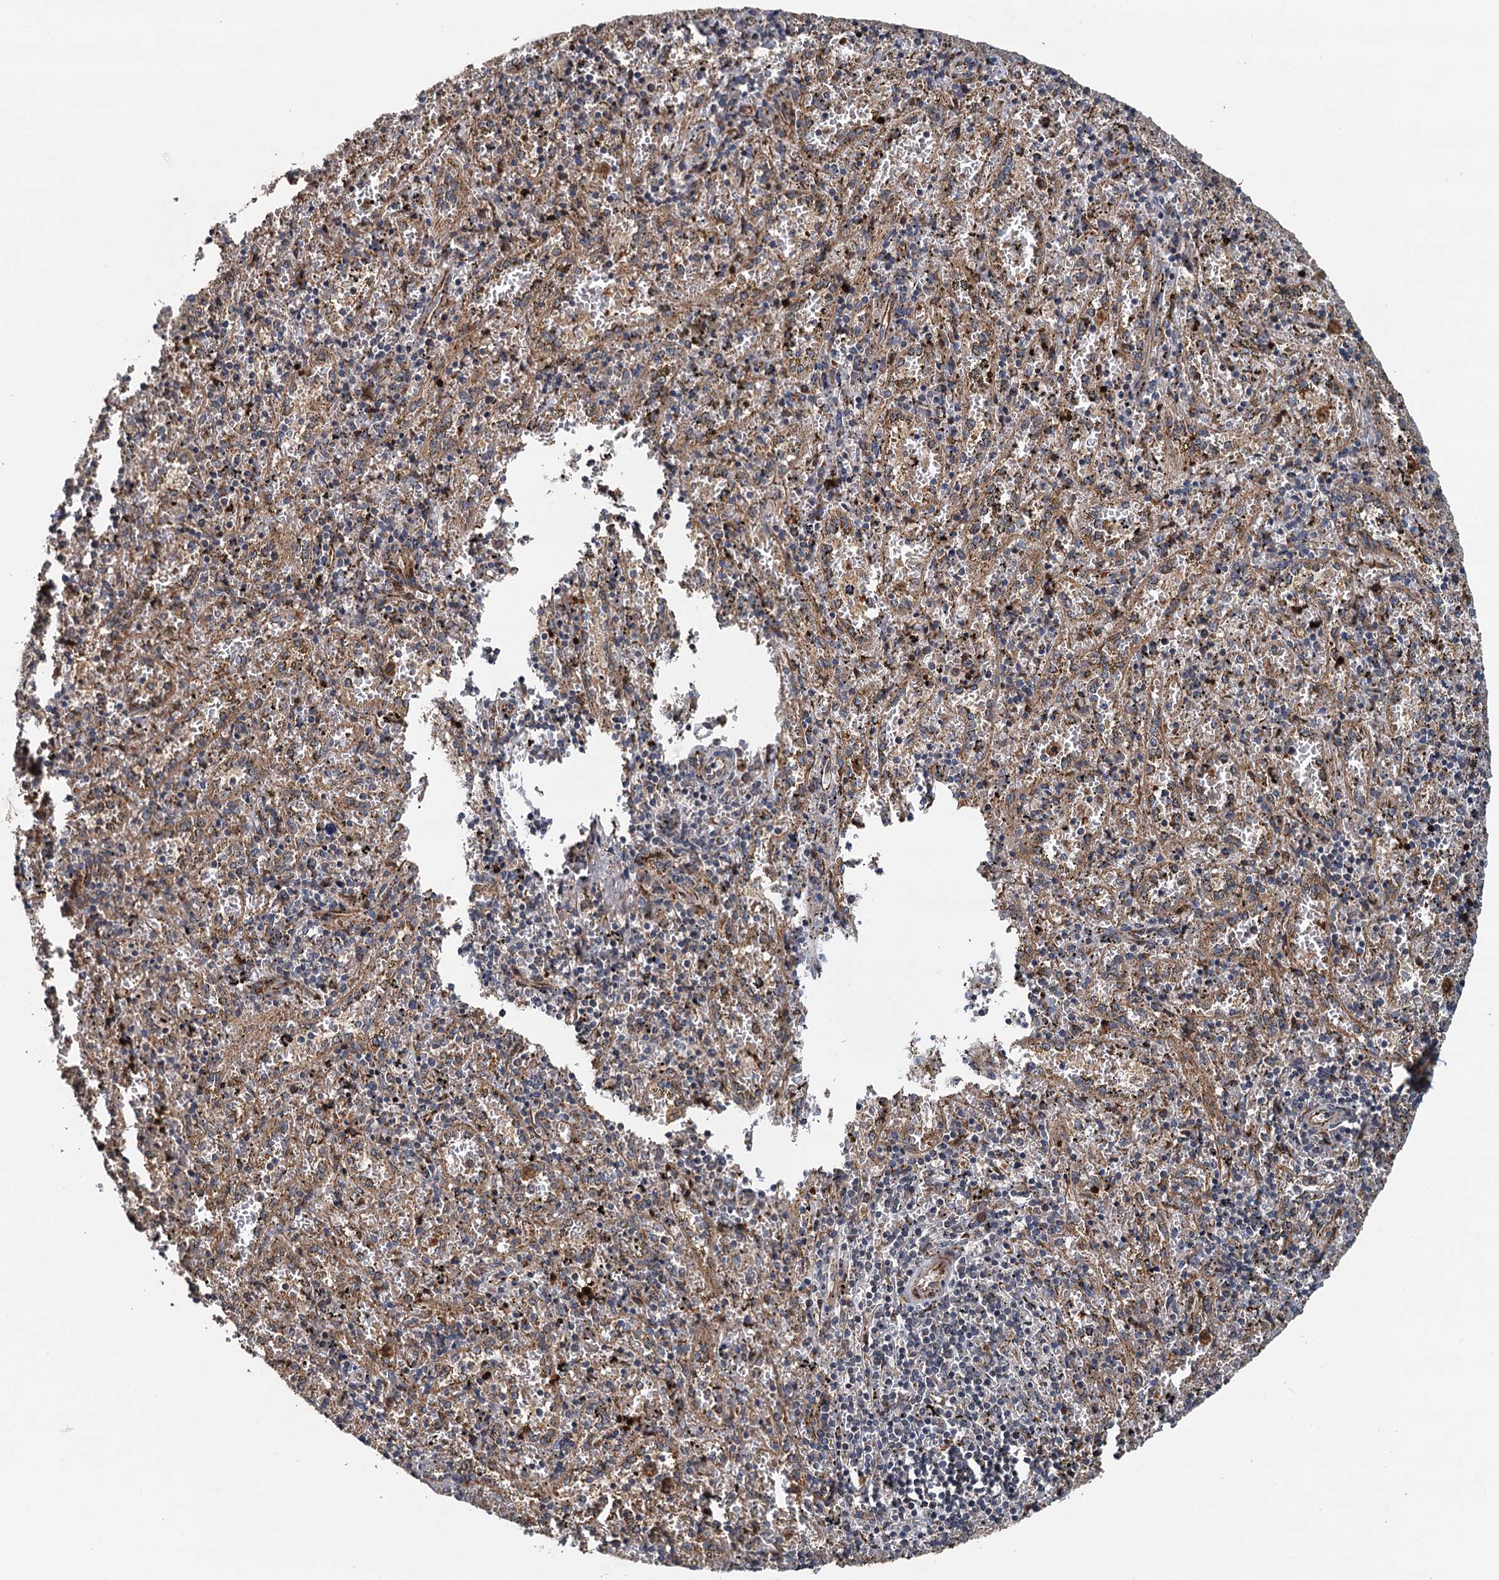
{"staining": {"intensity": "moderate", "quantity": "<25%", "location": "cytoplasmic/membranous"}, "tissue": "spleen", "cell_type": "Cells in red pulp", "image_type": "normal", "snomed": [{"axis": "morphology", "description": "Normal tissue, NOS"}, {"axis": "topography", "description": "Spleen"}], "caption": "A micrograph of spleen stained for a protein reveals moderate cytoplasmic/membranous brown staining in cells in red pulp. The staining was performed using DAB, with brown indicating positive protein expression. Nuclei are stained blue with hematoxylin.", "gene": "LRRK2", "patient": {"sex": "male", "age": 11}}